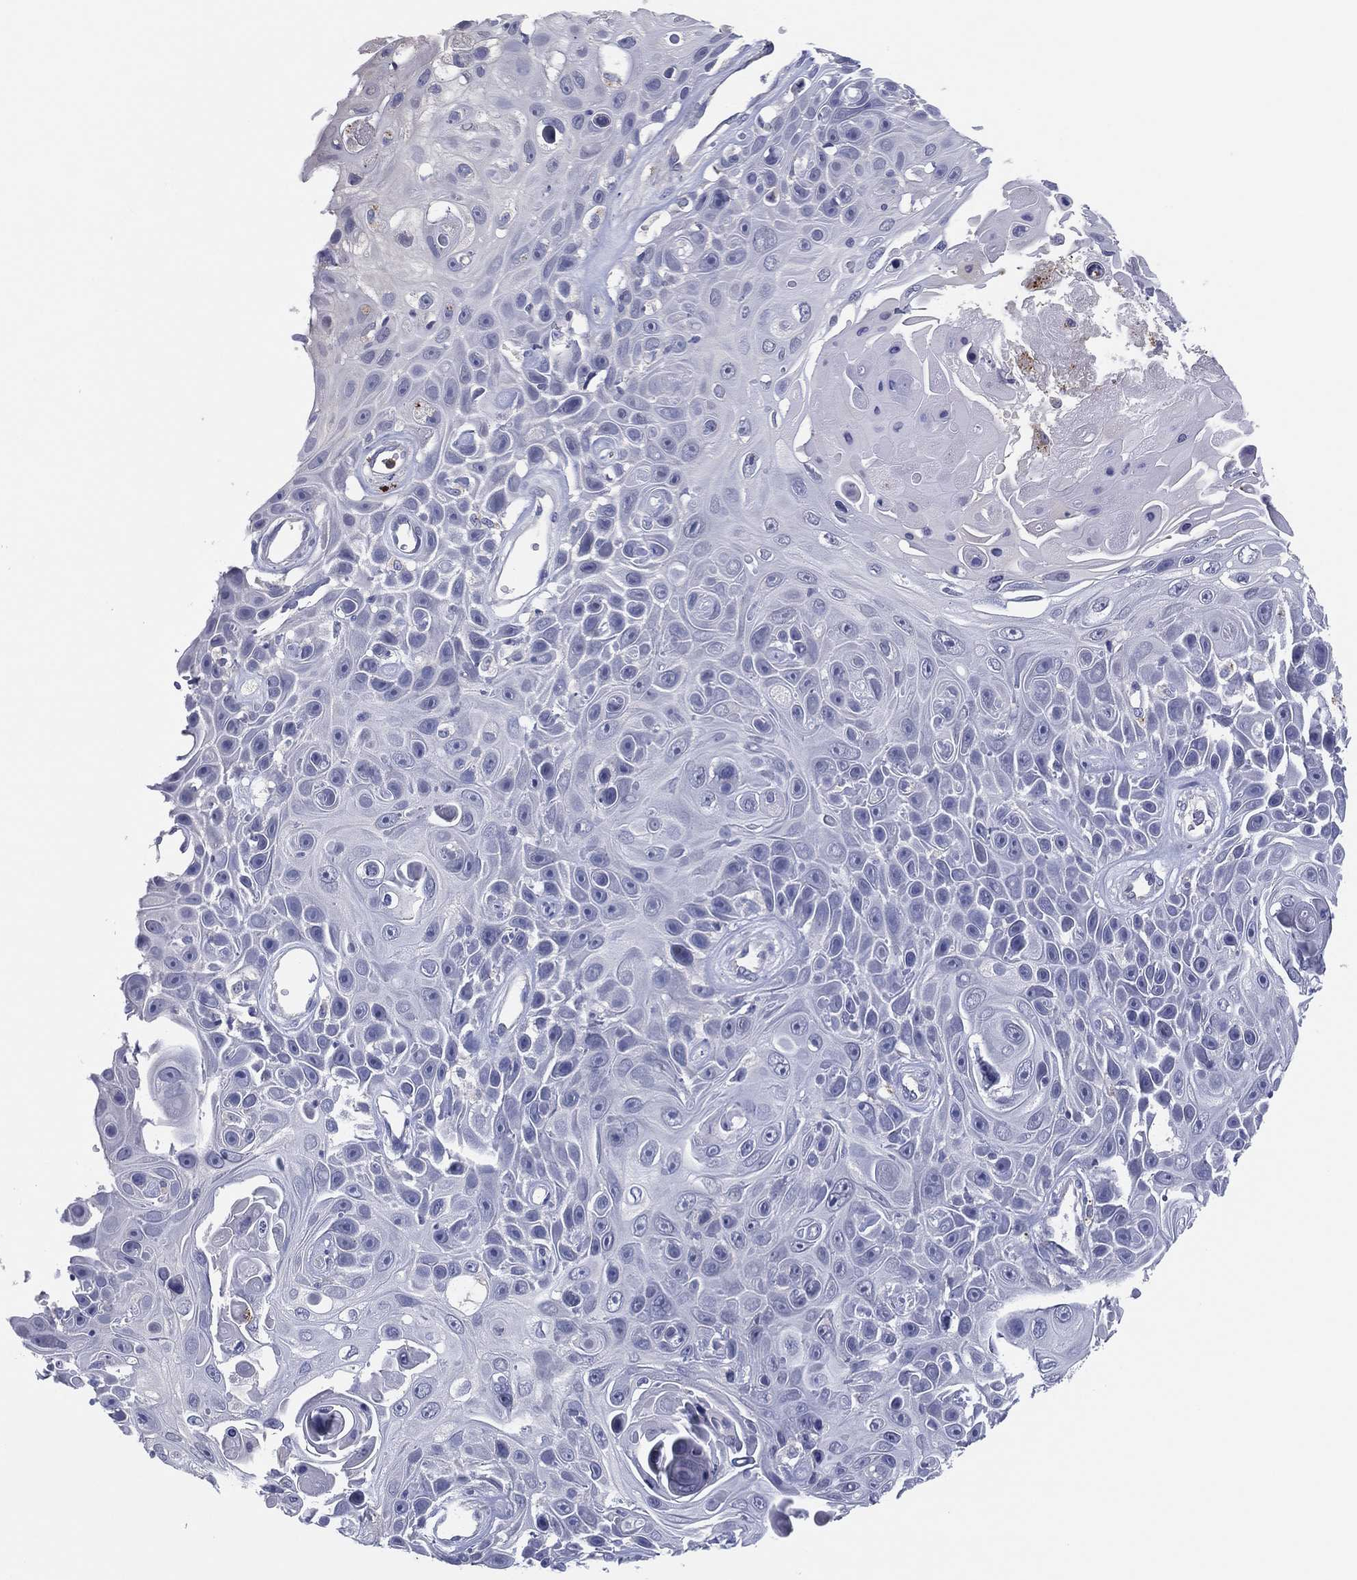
{"staining": {"intensity": "negative", "quantity": "none", "location": "none"}, "tissue": "skin cancer", "cell_type": "Tumor cells", "image_type": "cancer", "snomed": [{"axis": "morphology", "description": "Squamous cell carcinoma, NOS"}, {"axis": "topography", "description": "Skin"}], "caption": "The immunohistochemistry (IHC) micrograph has no significant positivity in tumor cells of skin cancer tissue. (DAB (3,3'-diaminobenzidine) immunohistochemistry with hematoxylin counter stain).", "gene": "PLAC8", "patient": {"sex": "male", "age": 82}}